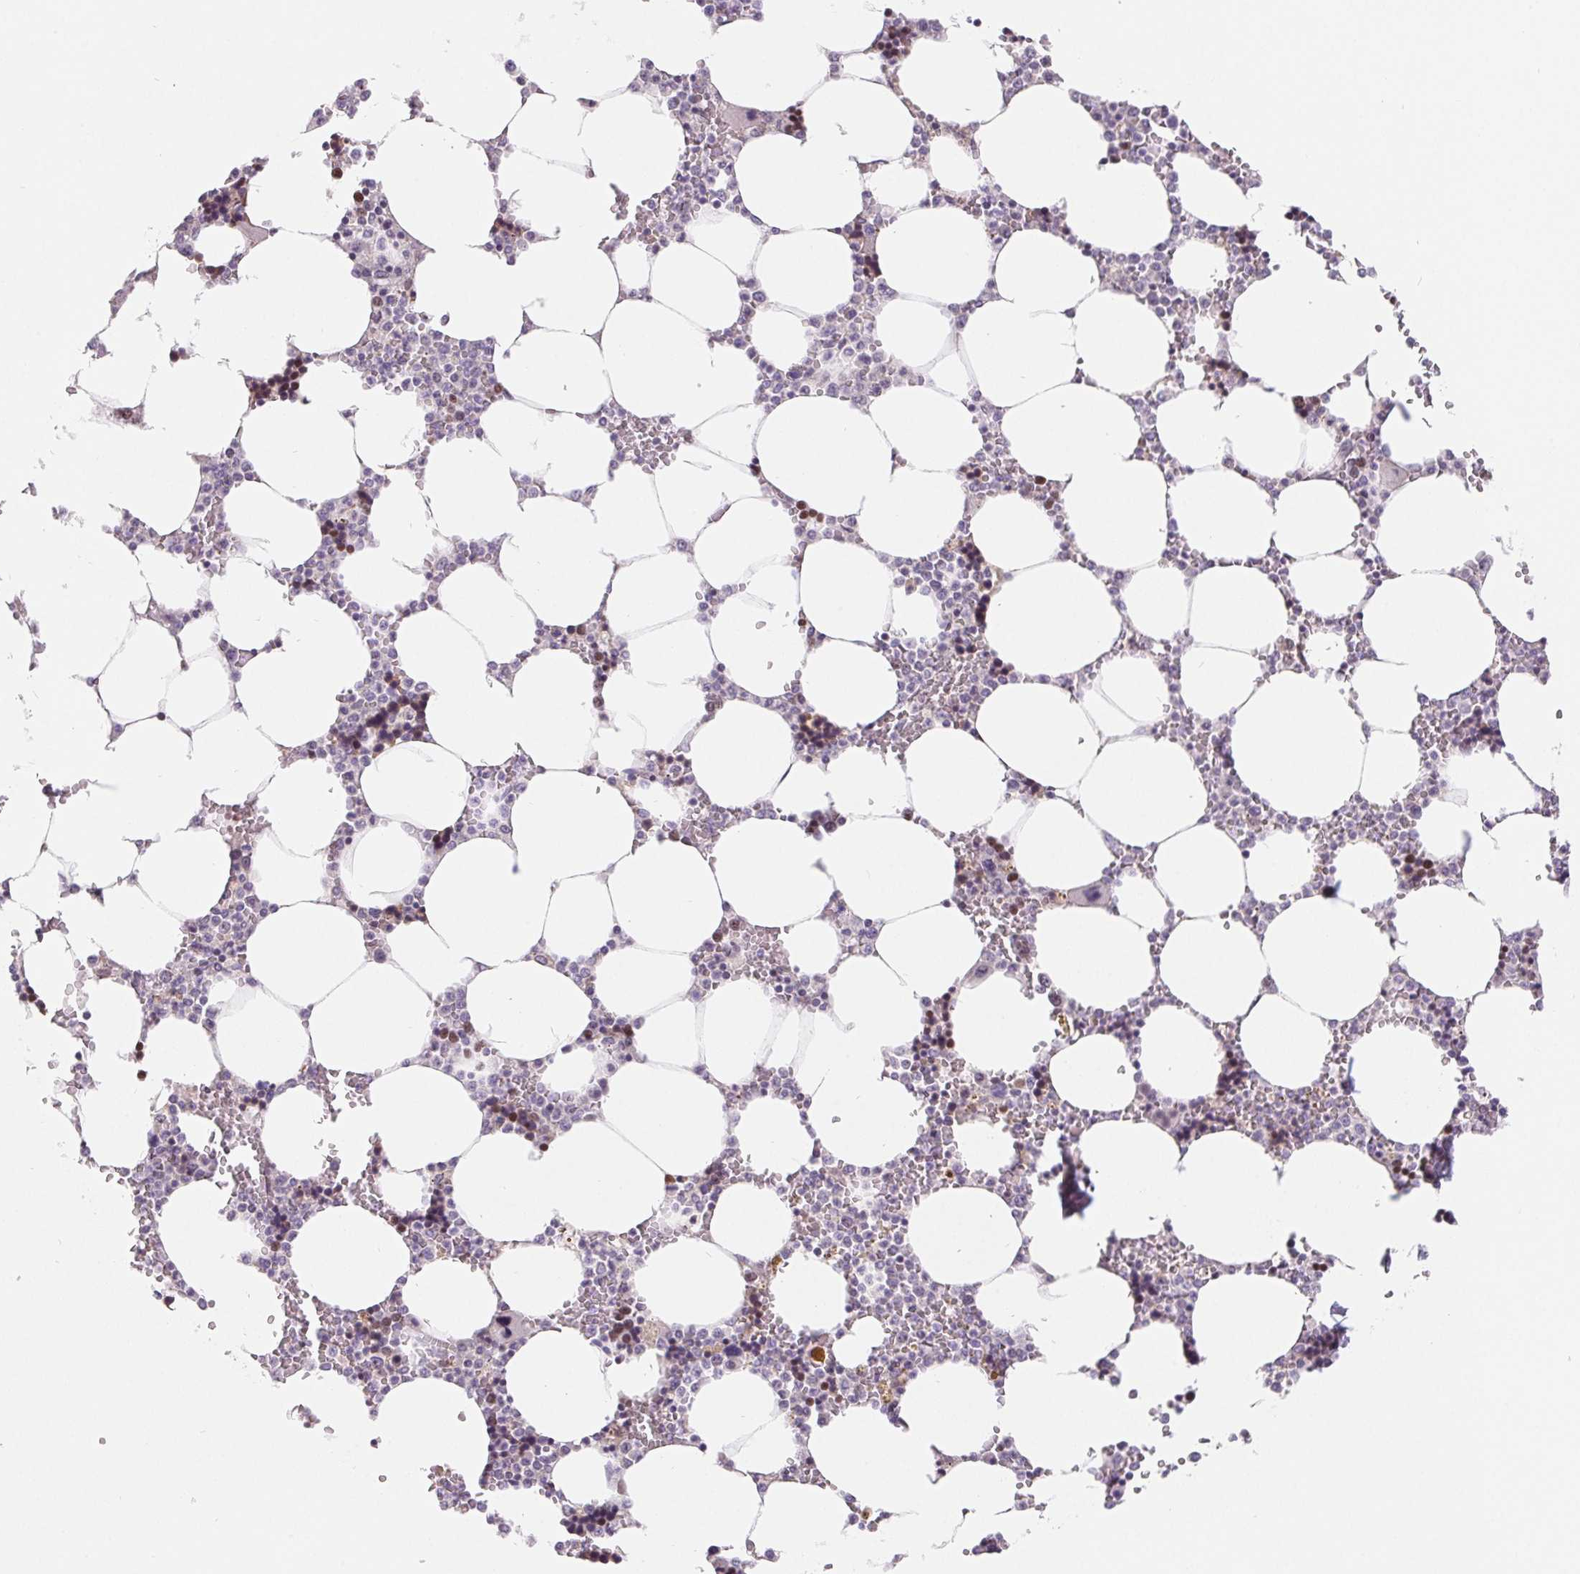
{"staining": {"intensity": "moderate", "quantity": "<25%", "location": "nuclear"}, "tissue": "bone marrow", "cell_type": "Hematopoietic cells", "image_type": "normal", "snomed": [{"axis": "morphology", "description": "Normal tissue, NOS"}, {"axis": "topography", "description": "Bone marrow"}], "caption": "A histopathology image of human bone marrow stained for a protein shows moderate nuclear brown staining in hematopoietic cells. The protein is stained brown, and the nuclei are stained in blue (DAB (3,3'-diaminobenzidine) IHC with brightfield microscopy, high magnification).", "gene": "LCA5L", "patient": {"sex": "male", "age": 64}}